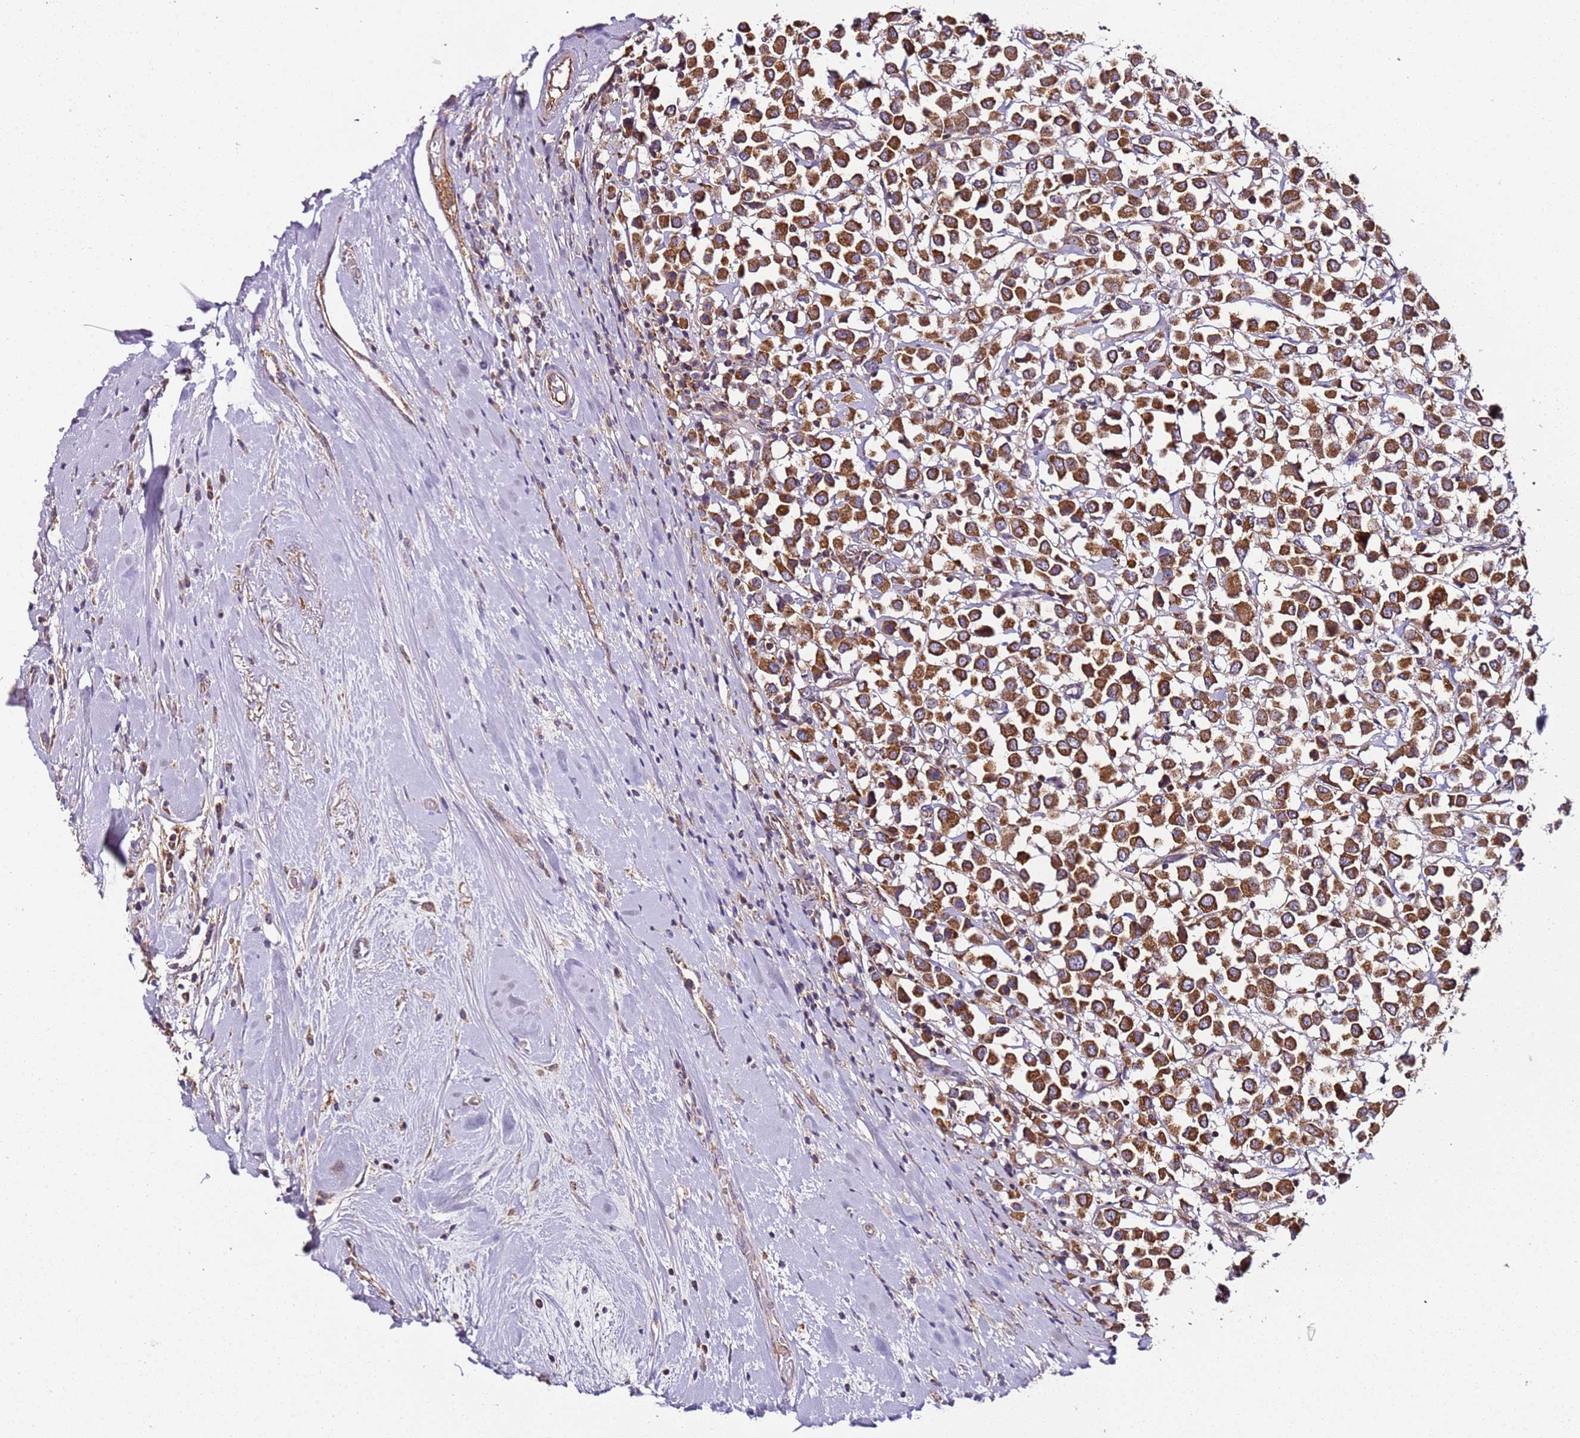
{"staining": {"intensity": "strong", "quantity": ">75%", "location": "cytoplasmic/membranous"}, "tissue": "breast cancer", "cell_type": "Tumor cells", "image_type": "cancer", "snomed": [{"axis": "morphology", "description": "Duct carcinoma"}, {"axis": "topography", "description": "Breast"}], "caption": "A high-resolution photomicrograph shows immunohistochemistry (IHC) staining of breast intraductal carcinoma, which displays strong cytoplasmic/membranous positivity in about >75% of tumor cells. (IHC, brightfield microscopy, high magnification).", "gene": "RMND5A", "patient": {"sex": "female", "age": 61}}